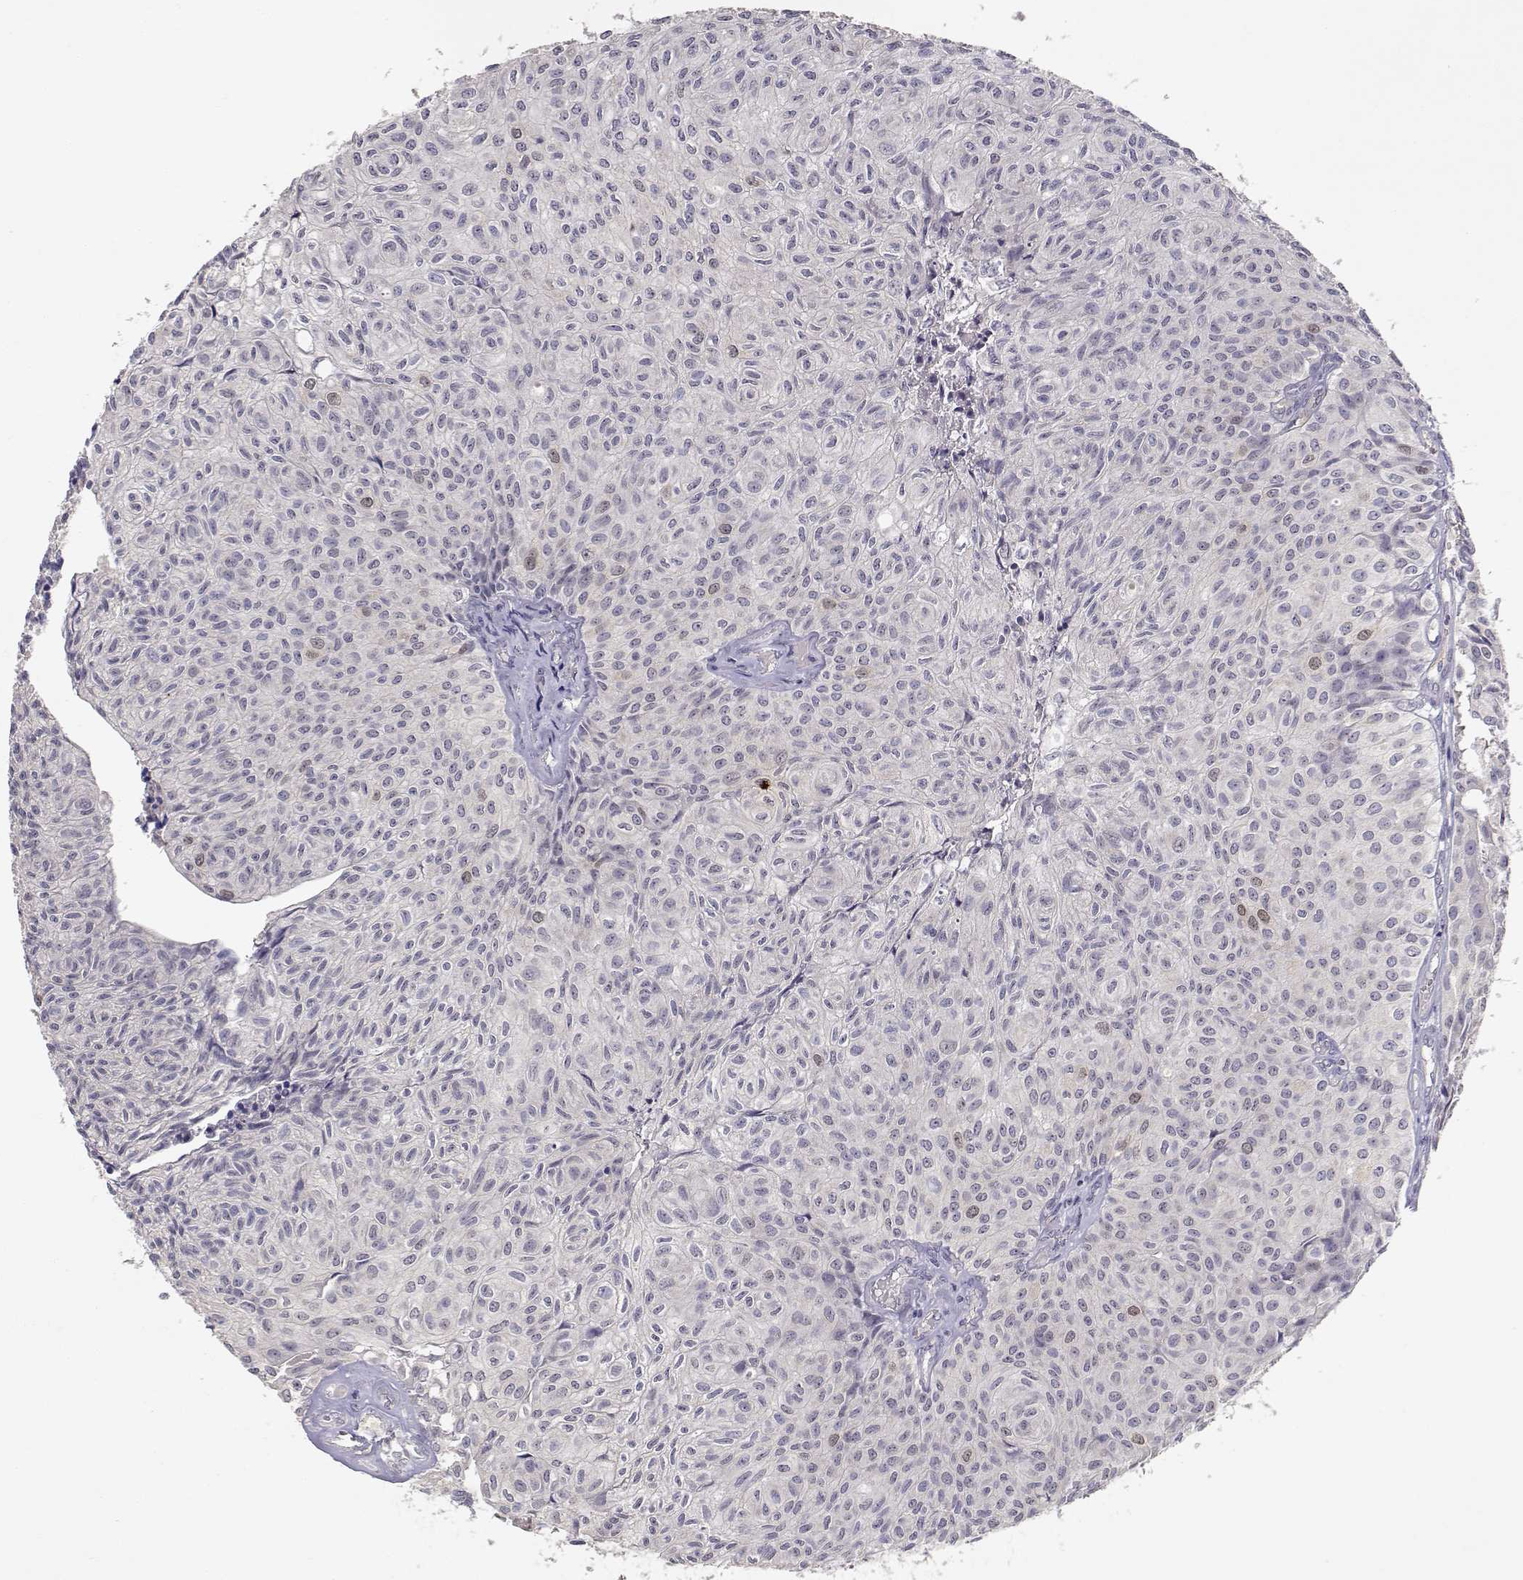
{"staining": {"intensity": "negative", "quantity": "none", "location": "none"}, "tissue": "urothelial cancer", "cell_type": "Tumor cells", "image_type": "cancer", "snomed": [{"axis": "morphology", "description": "Urothelial carcinoma, Low grade"}, {"axis": "topography", "description": "Urinary bladder"}], "caption": "Protein analysis of urothelial cancer demonstrates no significant staining in tumor cells.", "gene": "RAD51", "patient": {"sex": "male", "age": 89}}